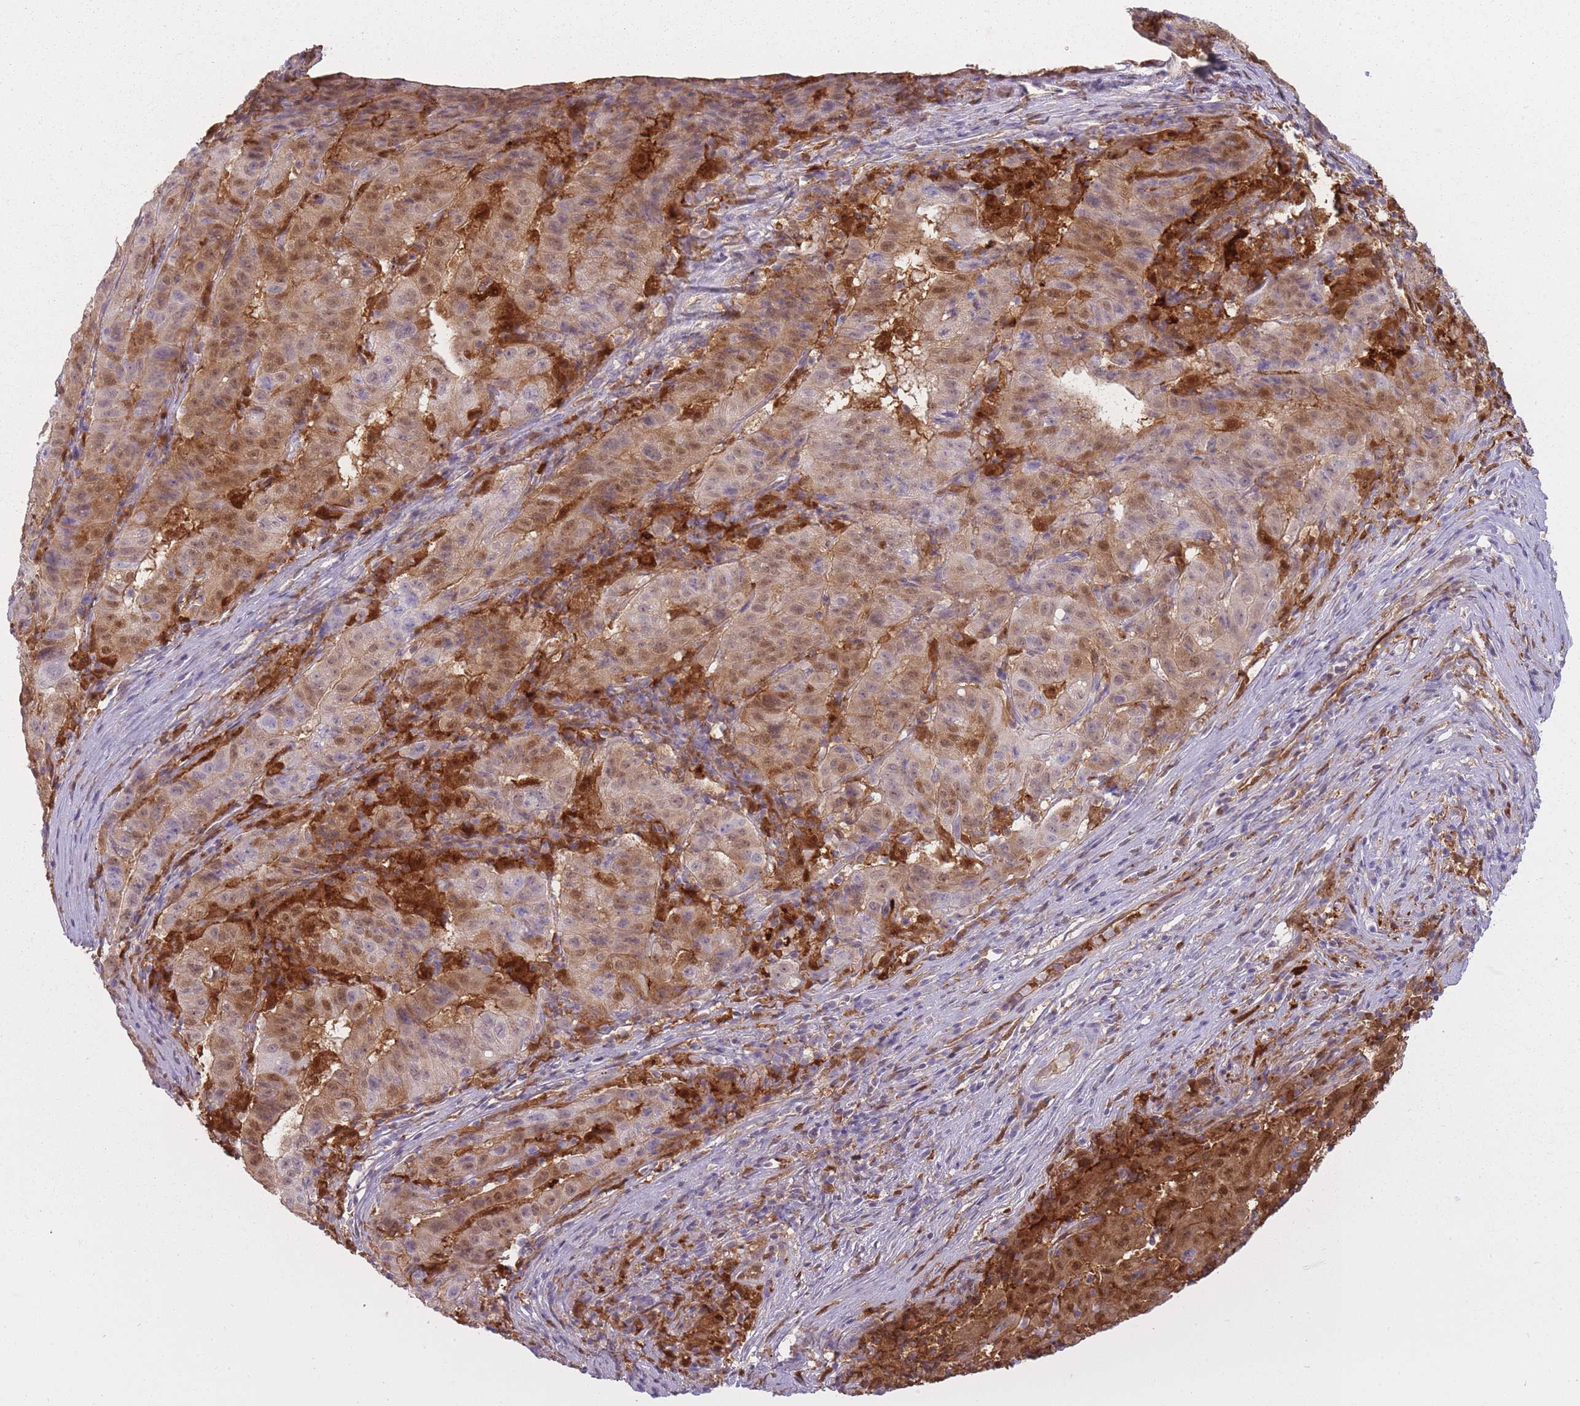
{"staining": {"intensity": "strong", "quantity": "25%-75%", "location": "cytoplasmic/membranous,nuclear"}, "tissue": "pancreatic cancer", "cell_type": "Tumor cells", "image_type": "cancer", "snomed": [{"axis": "morphology", "description": "Adenocarcinoma, NOS"}, {"axis": "topography", "description": "Pancreas"}], "caption": "Immunohistochemical staining of human pancreatic cancer (adenocarcinoma) displays high levels of strong cytoplasmic/membranous and nuclear expression in about 25%-75% of tumor cells.", "gene": "LGALS9", "patient": {"sex": "male", "age": 63}}